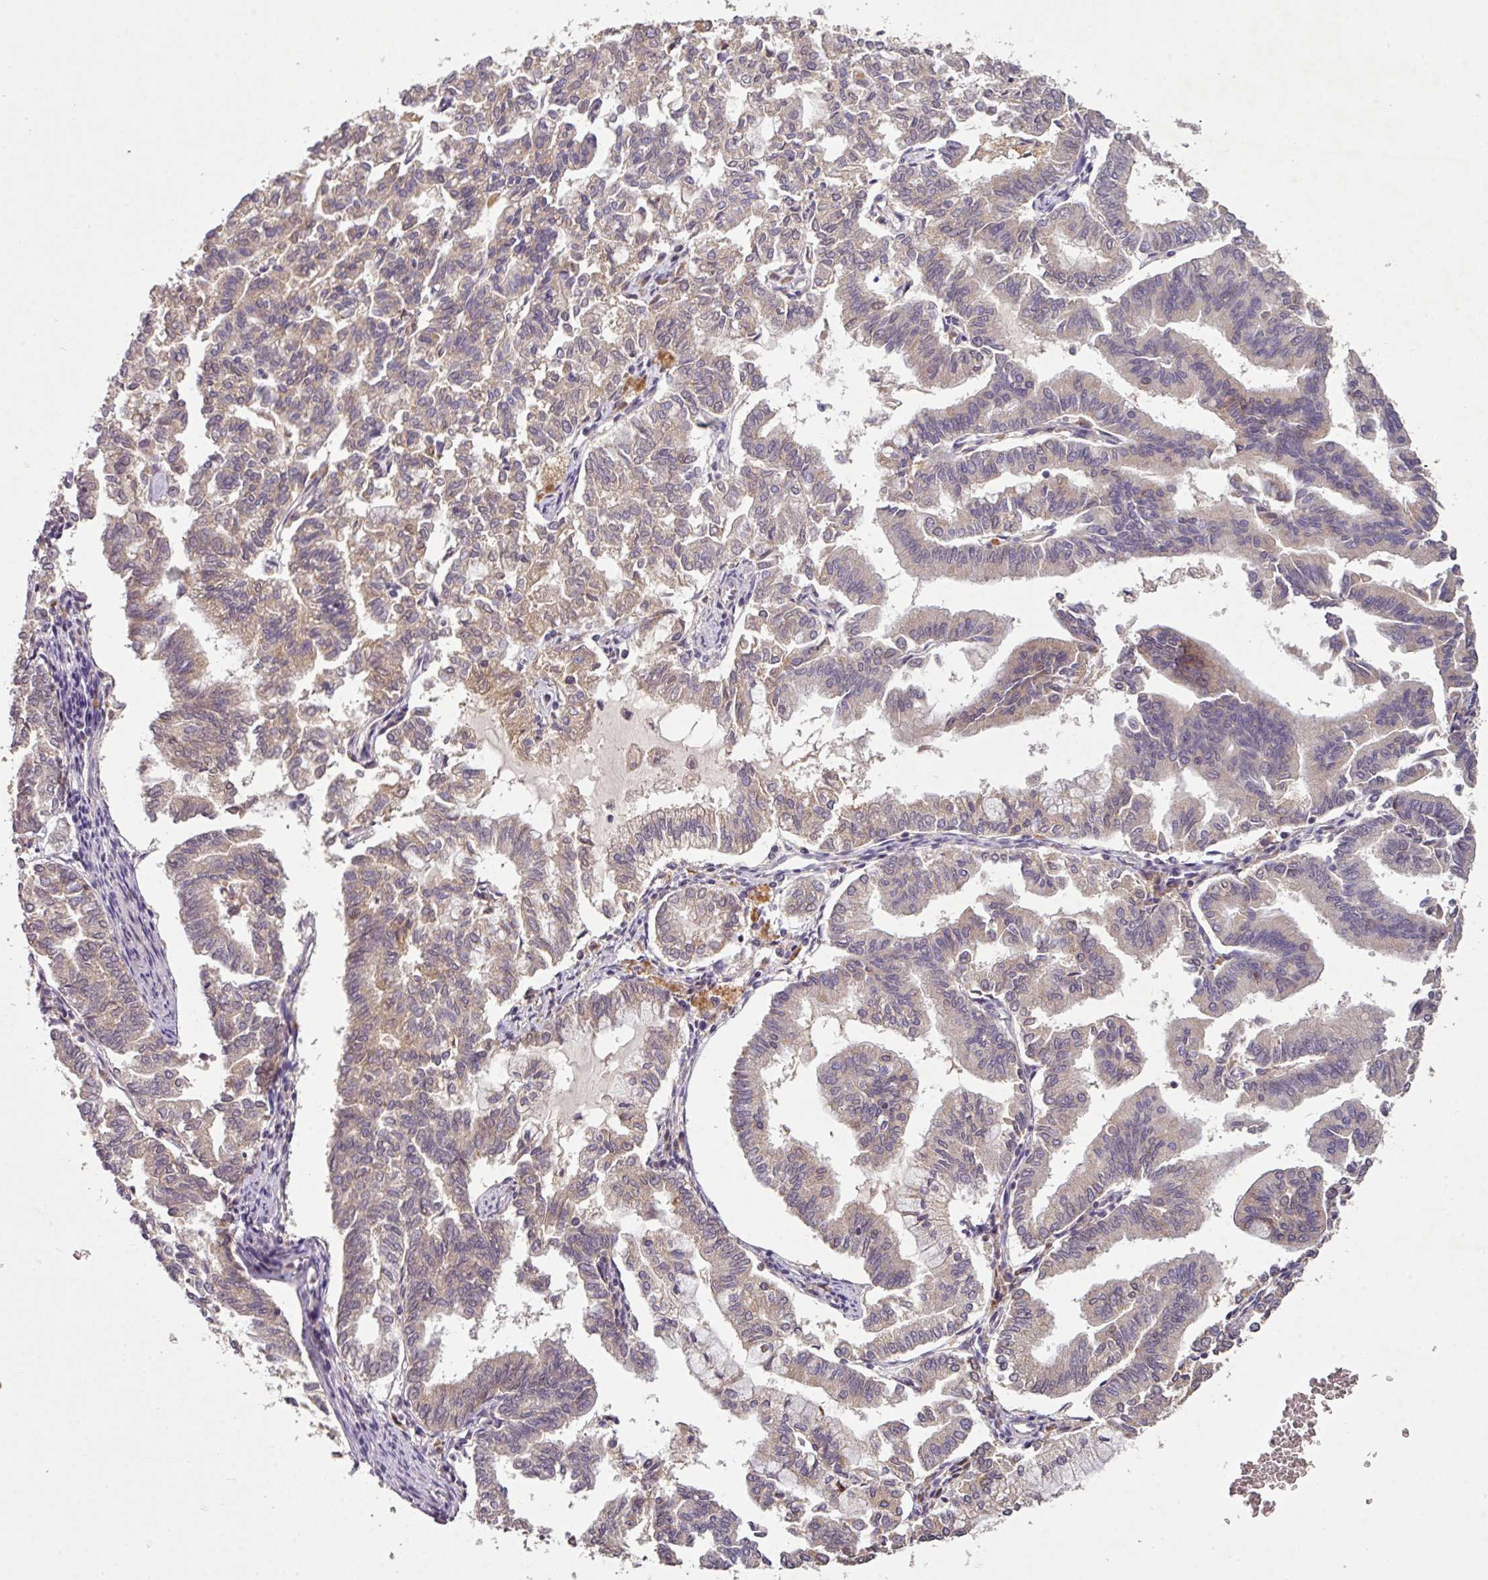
{"staining": {"intensity": "weak", "quantity": "25%-75%", "location": "cytoplasmic/membranous"}, "tissue": "endometrial cancer", "cell_type": "Tumor cells", "image_type": "cancer", "snomed": [{"axis": "morphology", "description": "Adenocarcinoma, NOS"}, {"axis": "topography", "description": "Endometrium"}], "caption": "Immunohistochemistry (IHC) staining of endometrial cancer, which demonstrates low levels of weak cytoplasmic/membranous positivity in approximately 25%-75% of tumor cells indicating weak cytoplasmic/membranous protein positivity. The staining was performed using DAB (brown) for protein detection and nuclei were counterstained in hematoxylin (blue).", "gene": "SPCS3", "patient": {"sex": "female", "age": 79}}